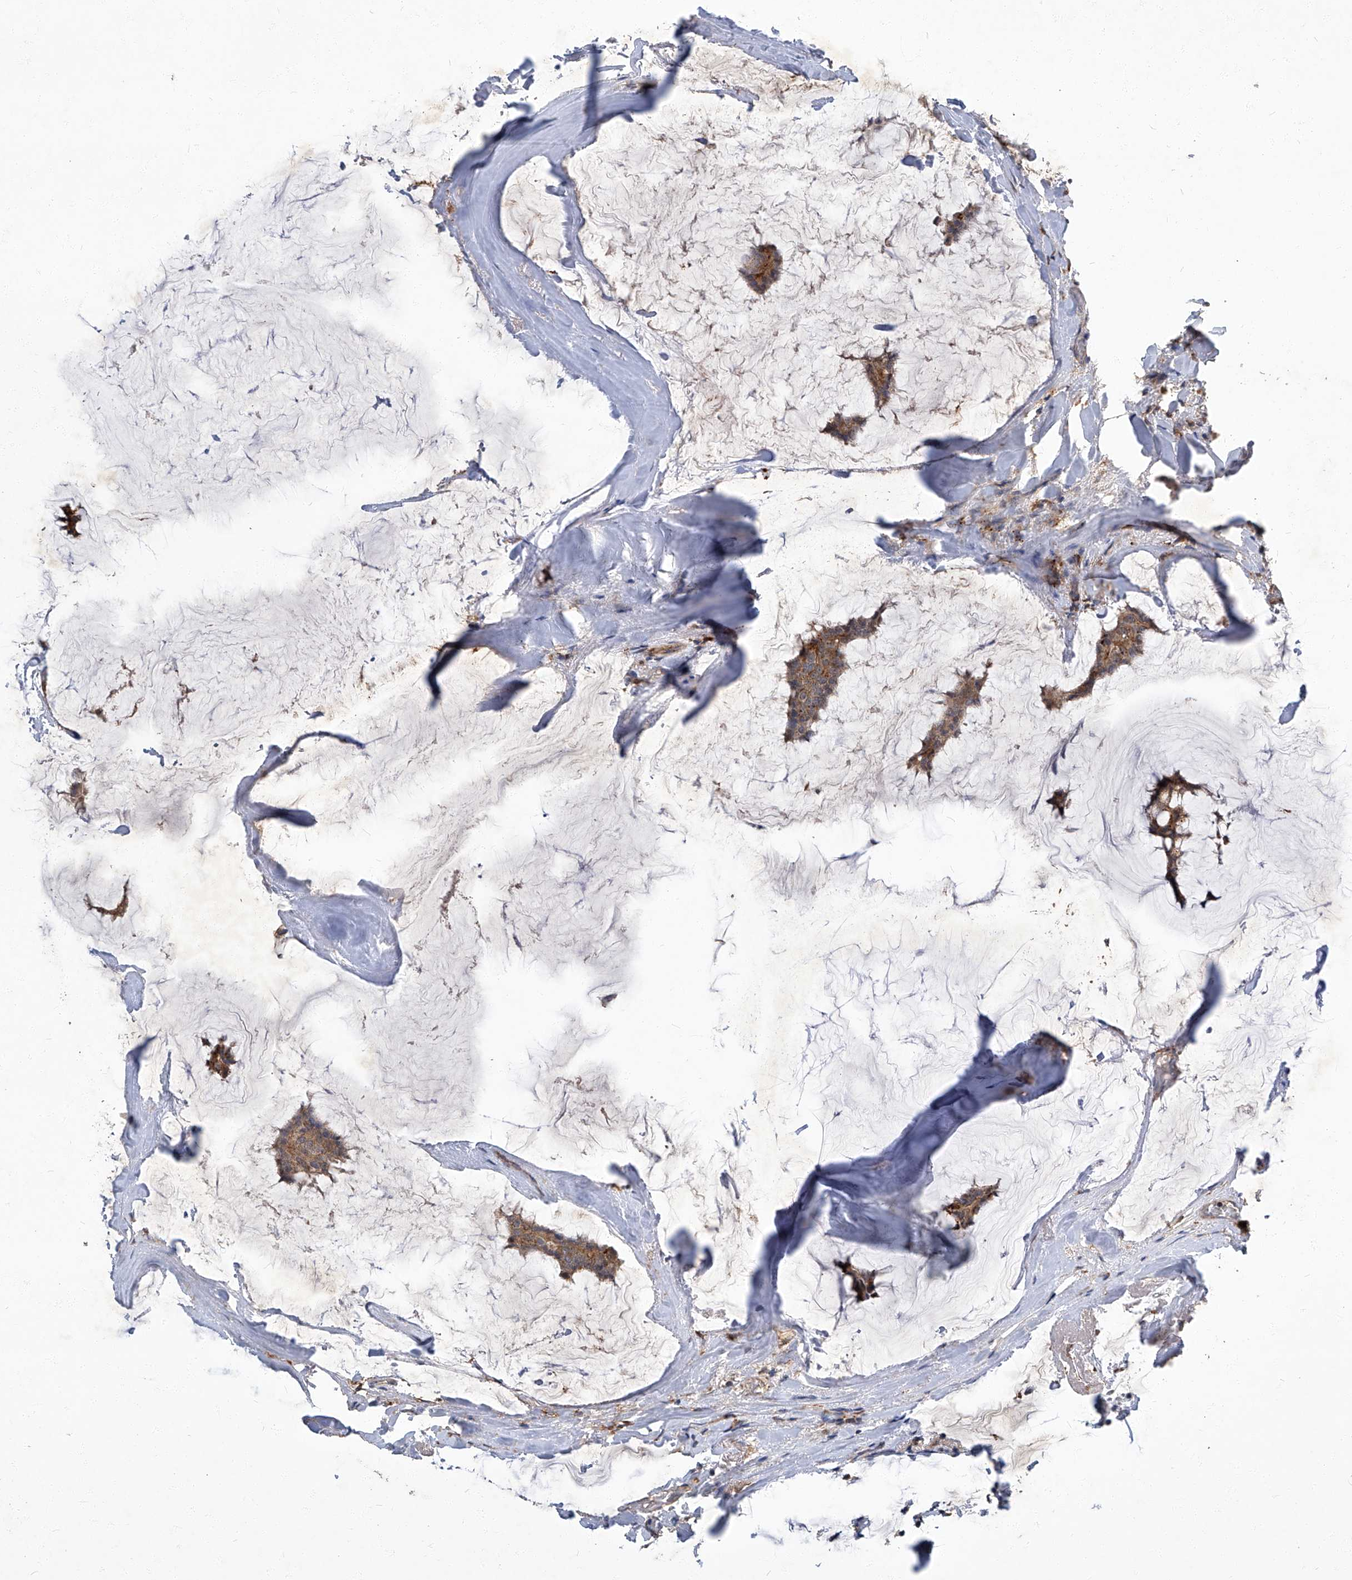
{"staining": {"intensity": "moderate", "quantity": ">75%", "location": "cytoplasmic/membranous"}, "tissue": "breast cancer", "cell_type": "Tumor cells", "image_type": "cancer", "snomed": [{"axis": "morphology", "description": "Duct carcinoma"}, {"axis": "topography", "description": "Breast"}], "caption": "Intraductal carcinoma (breast) stained with DAB (3,3'-diaminobenzidine) immunohistochemistry (IHC) shows medium levels of moderate cytoplasmic/membranous expression in approximately >75% of tumor cells.", "gene": "TNFRSF13B", "patient": {"sex": "female", "age": 93}}